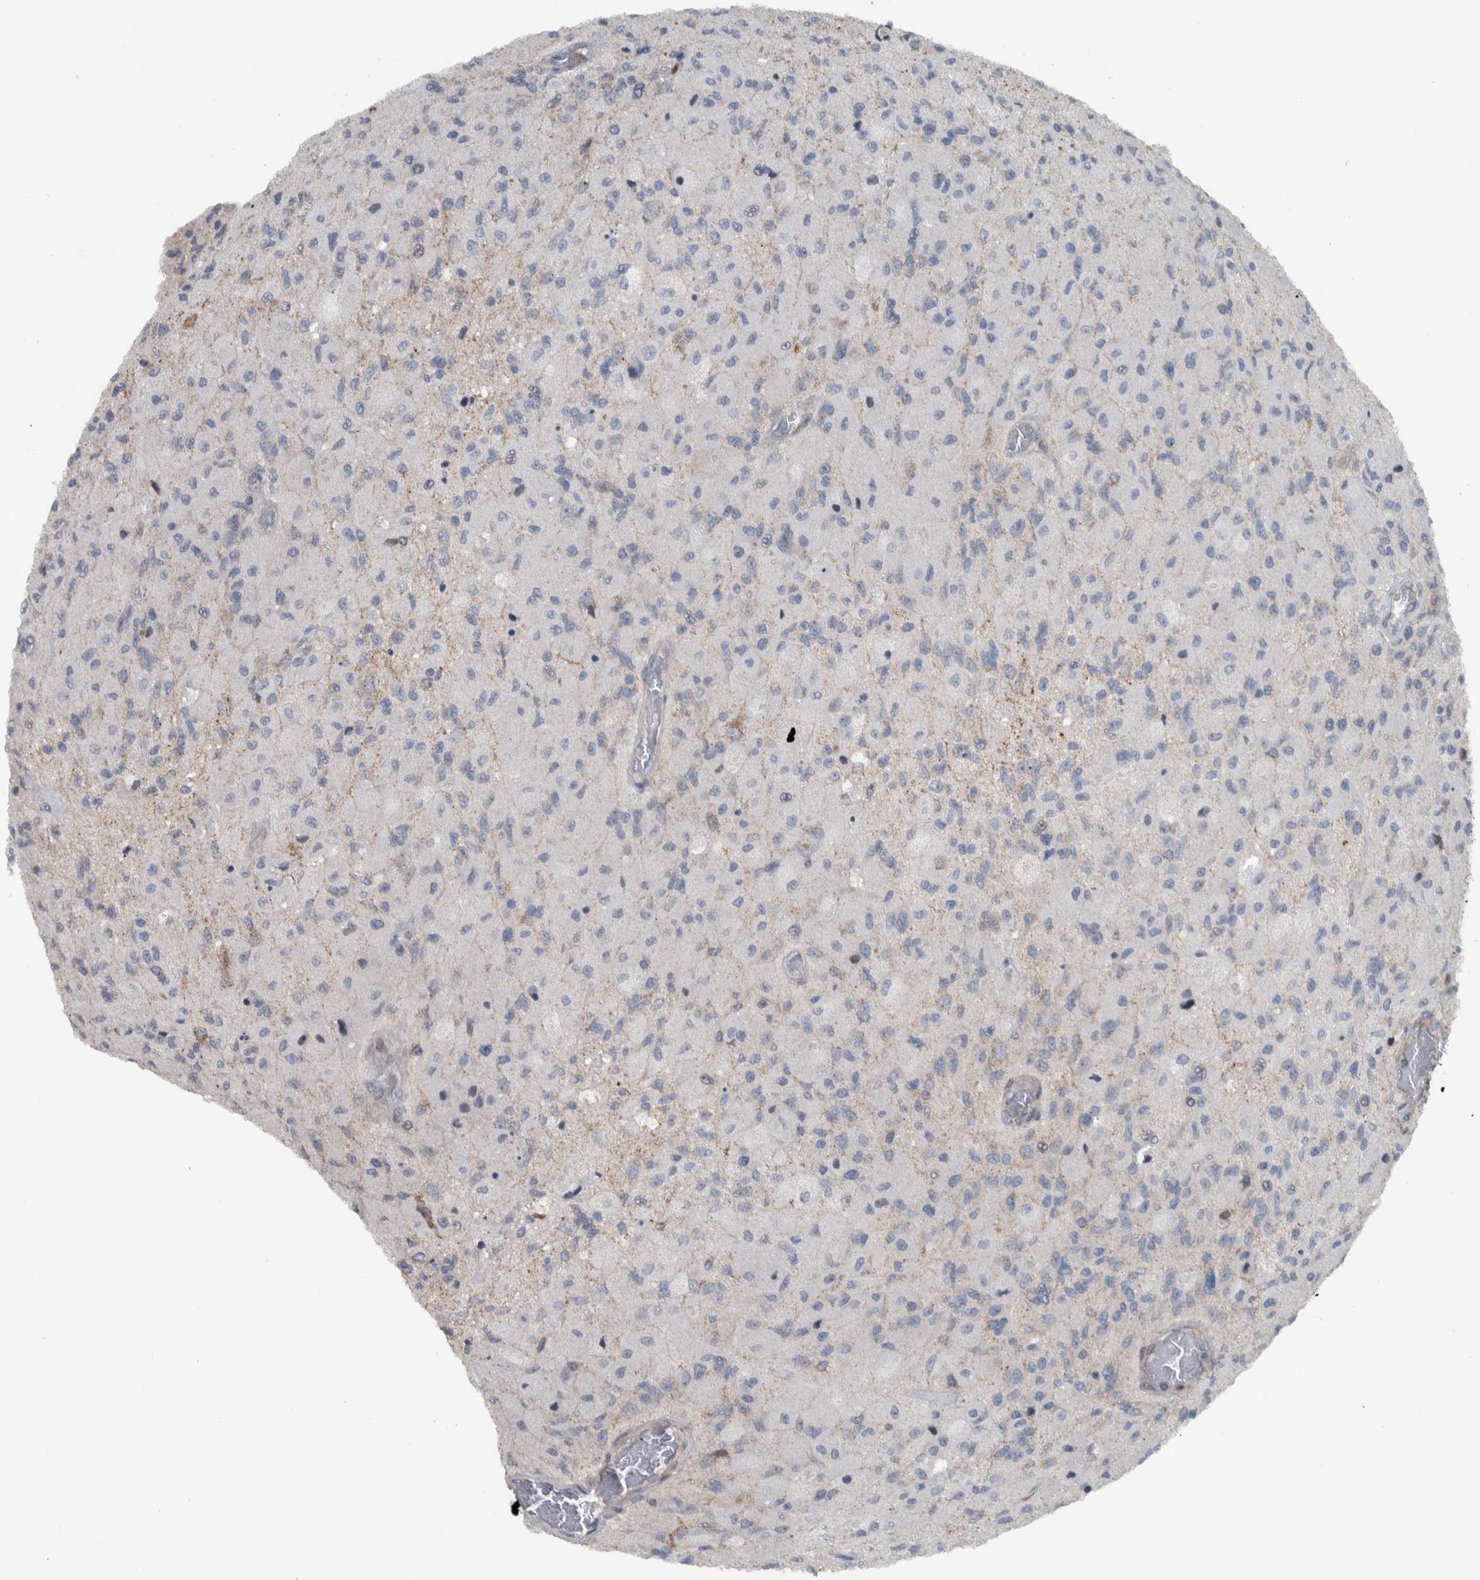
{"staining": {"intensity": "negative", "quantity": "none", "location": "none"}, "tissue": "glioma", "cell_type": "Tumor cells", "image_type": "cancer", "snomed": [{"axis": "morphology", "description": "Normal tissue, NOS"}, {"axis": "morphology", "description": "Glioma, malignant, High grade"}, {"axis": "topography", "description": "Cerebral cortex"}], "caption": "This is an immunohistochemistry (IHC) histopathology image of malignant glioma (high-grade). There is no expression in tumor cells.", "gene": "BAIAP2L1", "patient": {"sex": "male", "age": 77}}